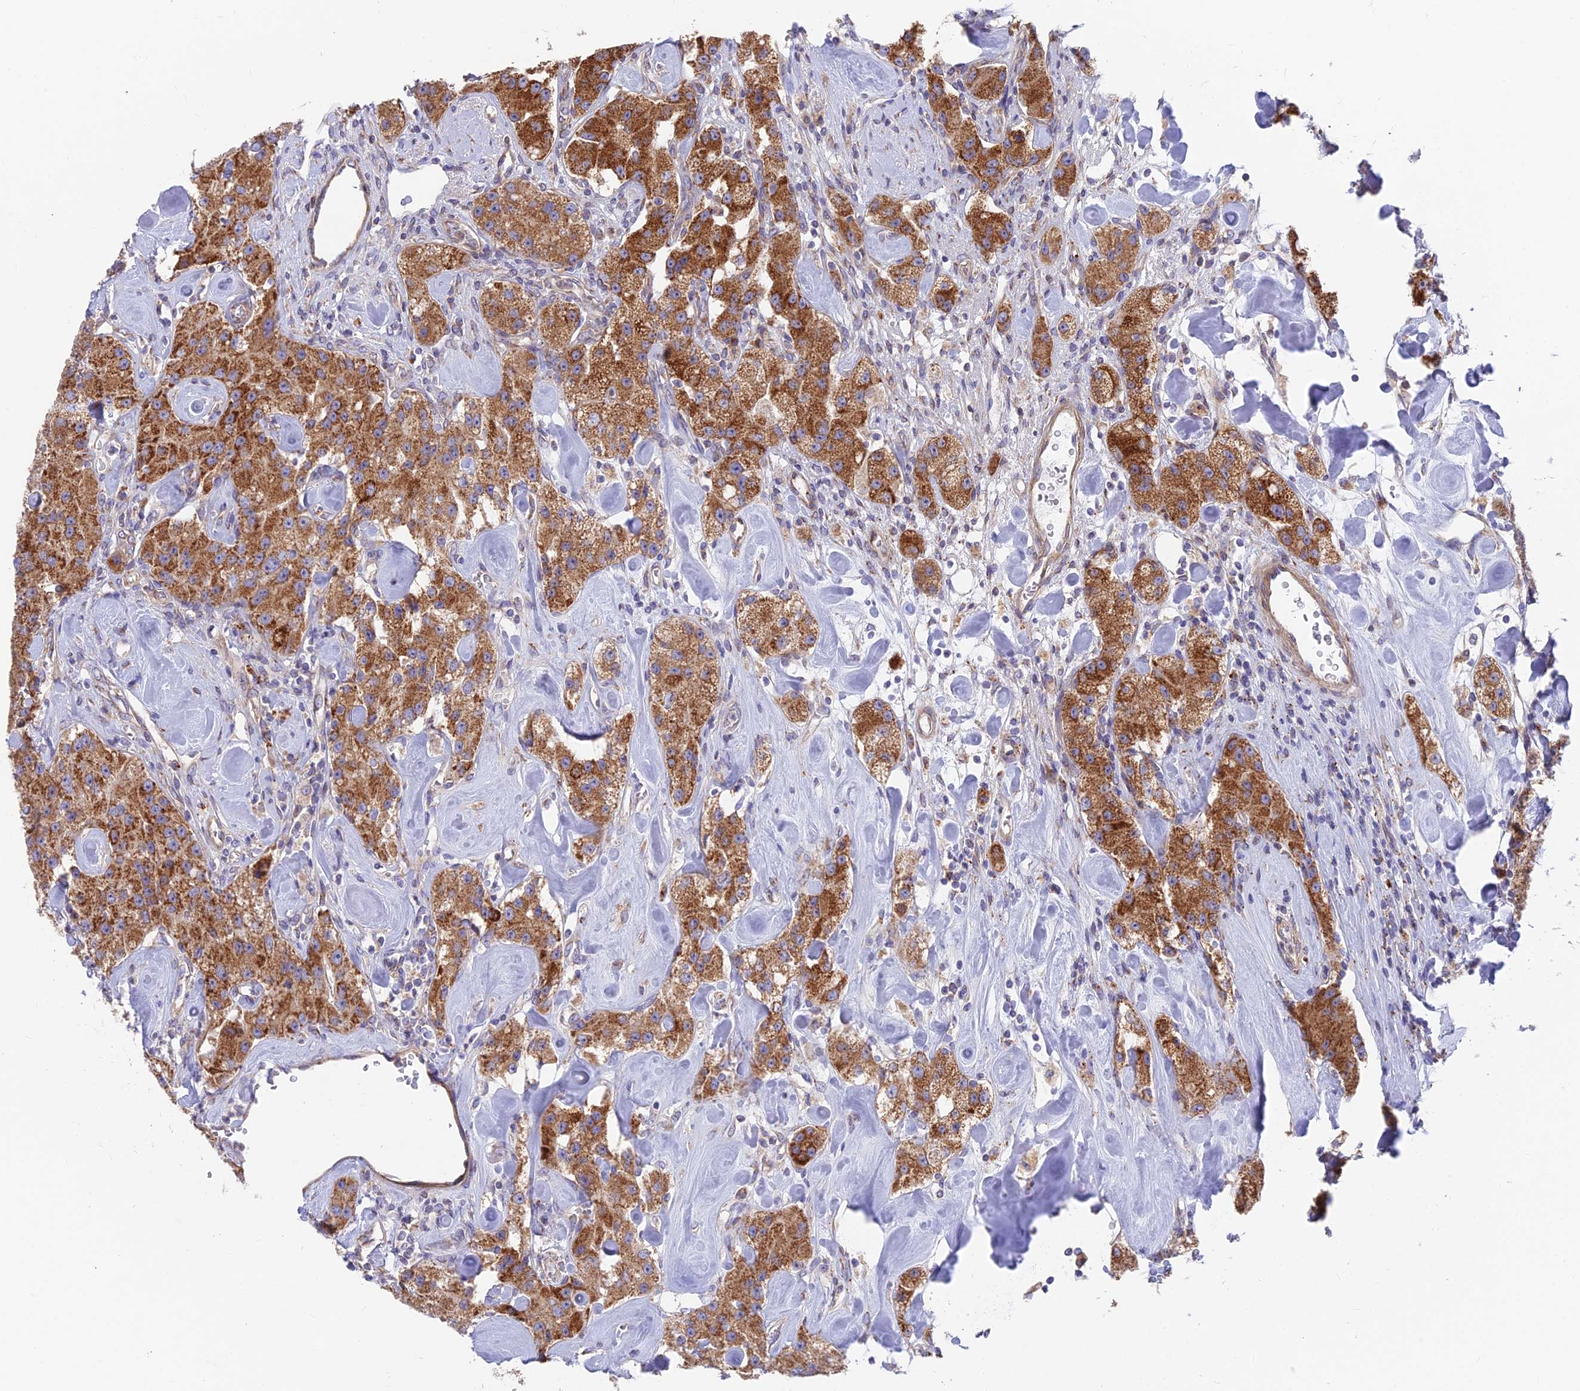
{"staining": {"intensity": "moderate", "quantity": ">75%", "location": "cytoplasmic/membranous"}, "tissue": "carcinoid", "cell_type": "Tumor cells", "image_type": "cancer", "snomed": [{"axis": "morphology", "description": "Carcinoid, malignant, NOS"}, {"axis": "topography", "description": "Pancreas"}], "caption": "Protein staining reveals moderate cytoplasmic/membranous expression in approximately >75% of tumor cells in carcinoid (malignant).", "gene": "TBC1D20", "patient": {"sex": "male", "age": 41}}